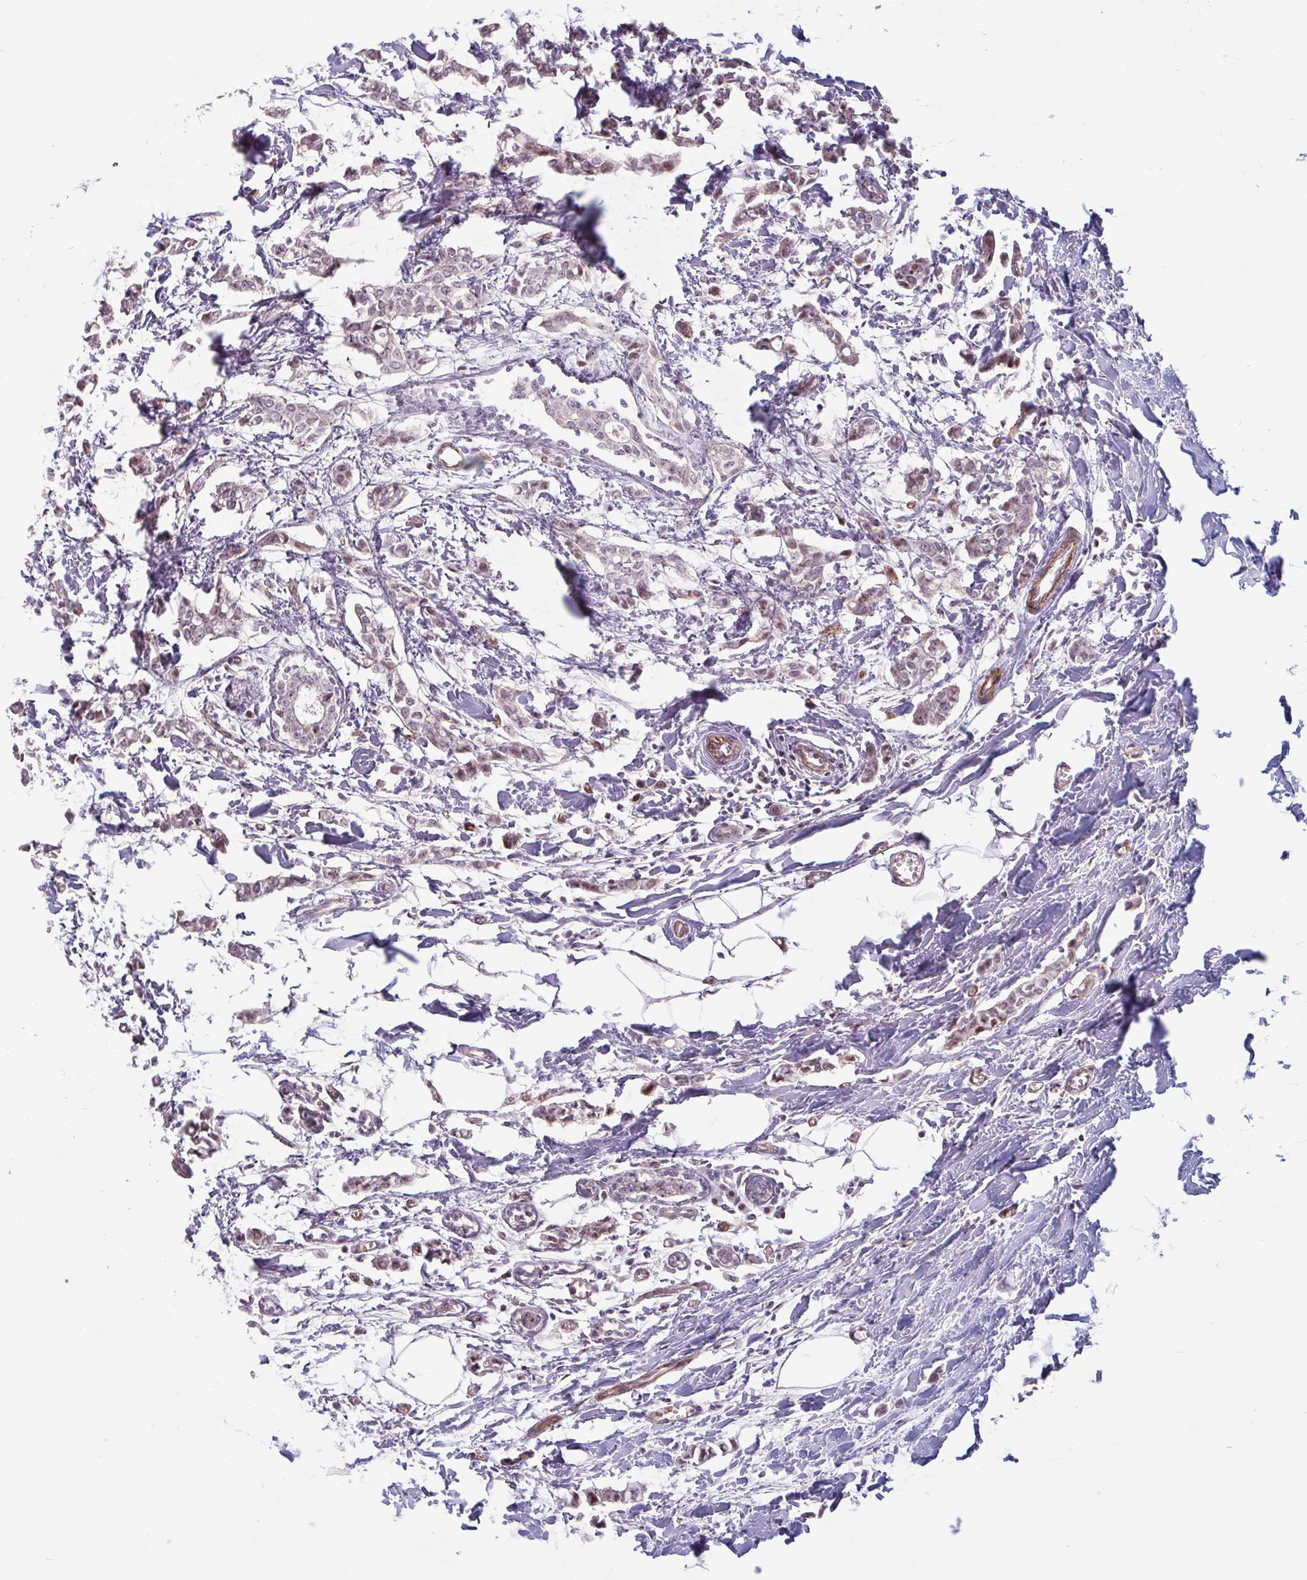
{"staining": {"intensity": "moderate", "quantity": "25%-75%", "location": "nuclear"}, "tissue": "breast cancer", "cell_type": "Tumor cells", "image_type": "cancer", "snomed": [{"axis": "morphology", "description": "Duct carcinoma"}, {"axis": "topography", "description": "Breast"}], "caption": "Protein staining reveals moderate nuclear positivity in approximately 25%-75% of tumor cells in breast invasive ductal carcinoma.", "gene": "ZNF689", "patient": {"sex": "female", "age": 41}}